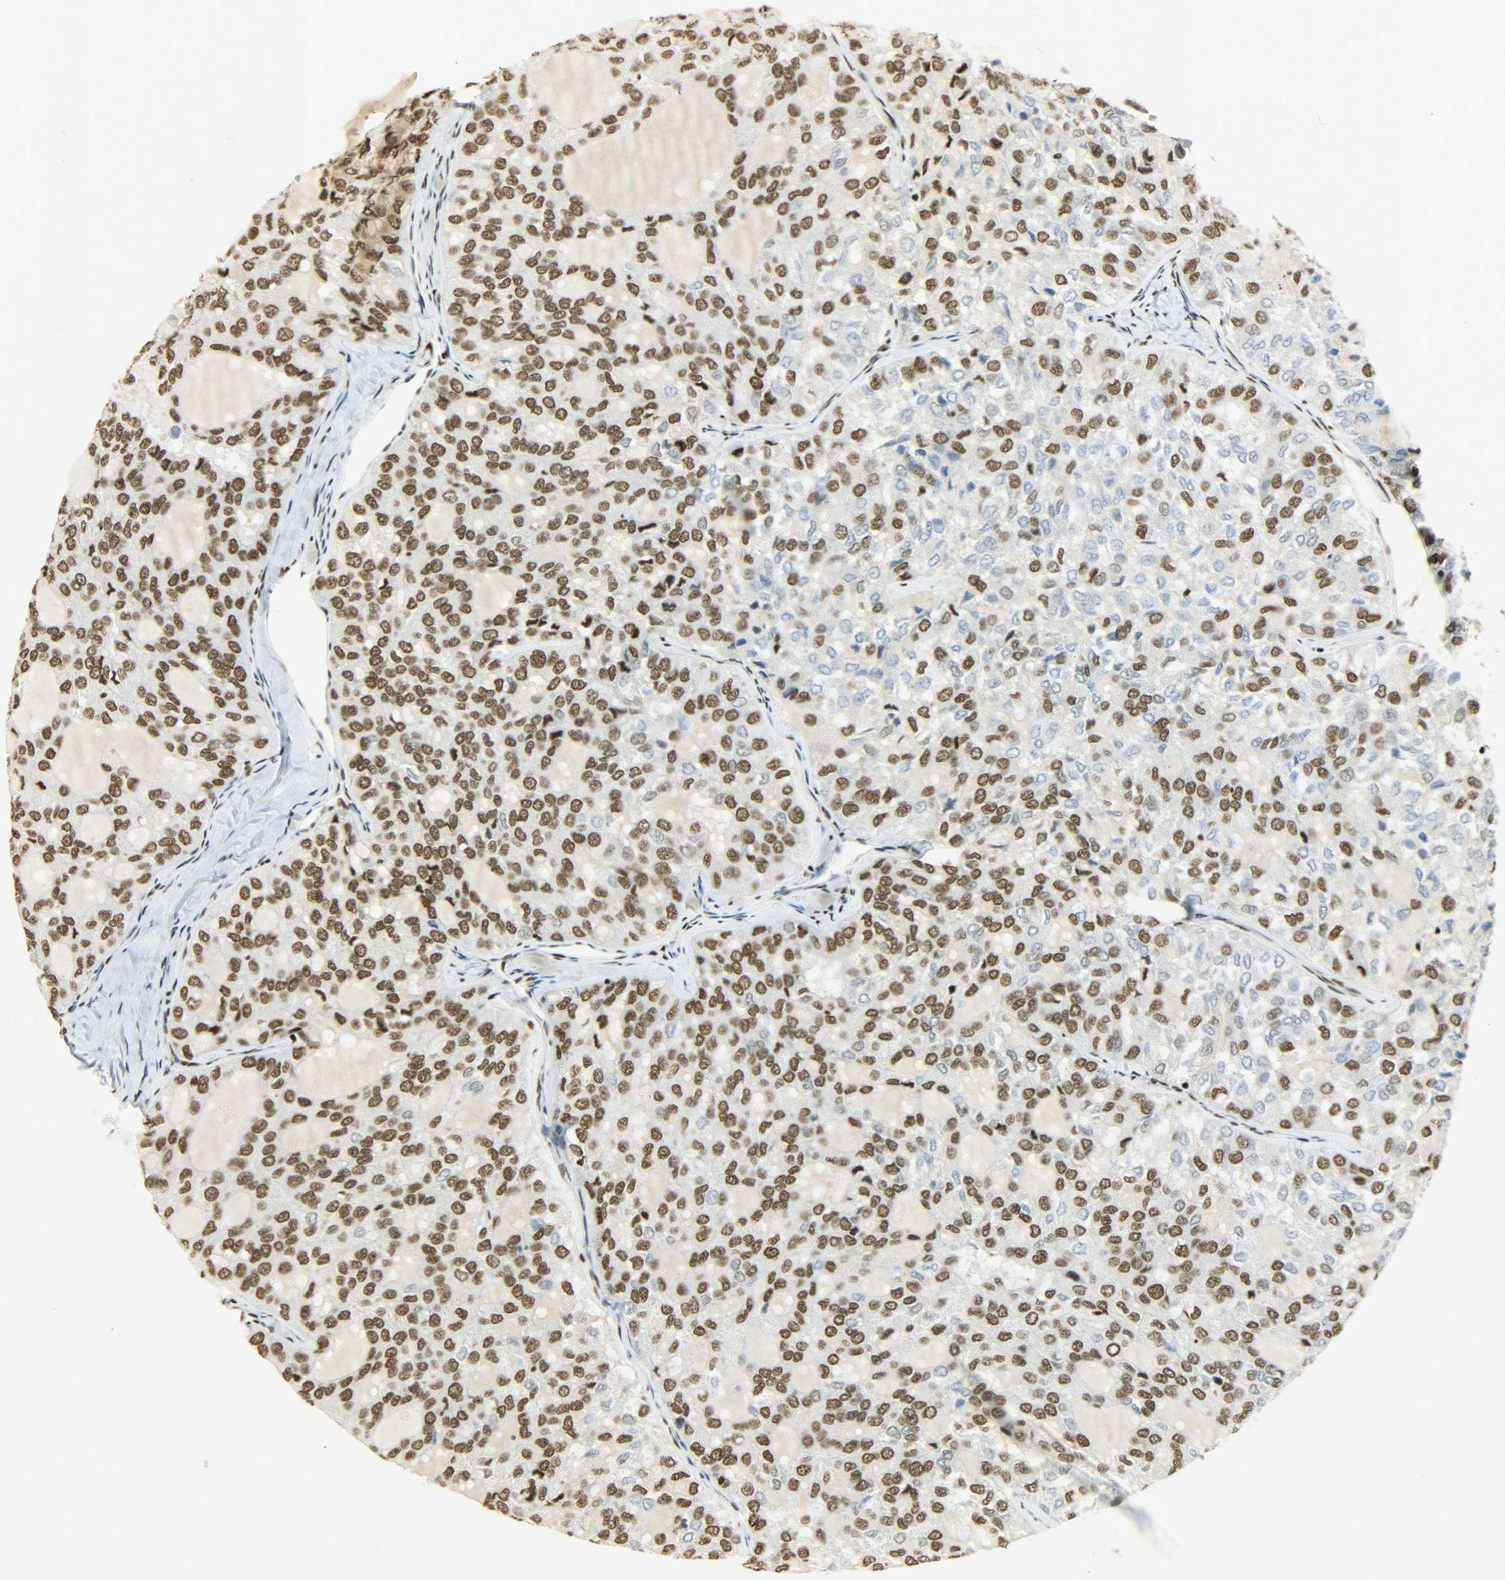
{"staining": {"intensity": "strong", "quantity": ">75%", "location": "nuclear"}, "tissue": "thyroid cancer", "cell_type": "Tumor cells", "image_type": "cancer", "snomed": [{"axis": "morphology", "description": "Follicular adenoma carcinoma, NOS"}, {"axis": "topography", "description": "Thyroid gland"}], "caption": "A high amount of strong nuclear positivity is seen in about >75% of tumor cells in thyroid follicular adenoma carcinoma tissue.", "gene": "KHDRBS1", "patient": {"sex": "male", "age": 75}}